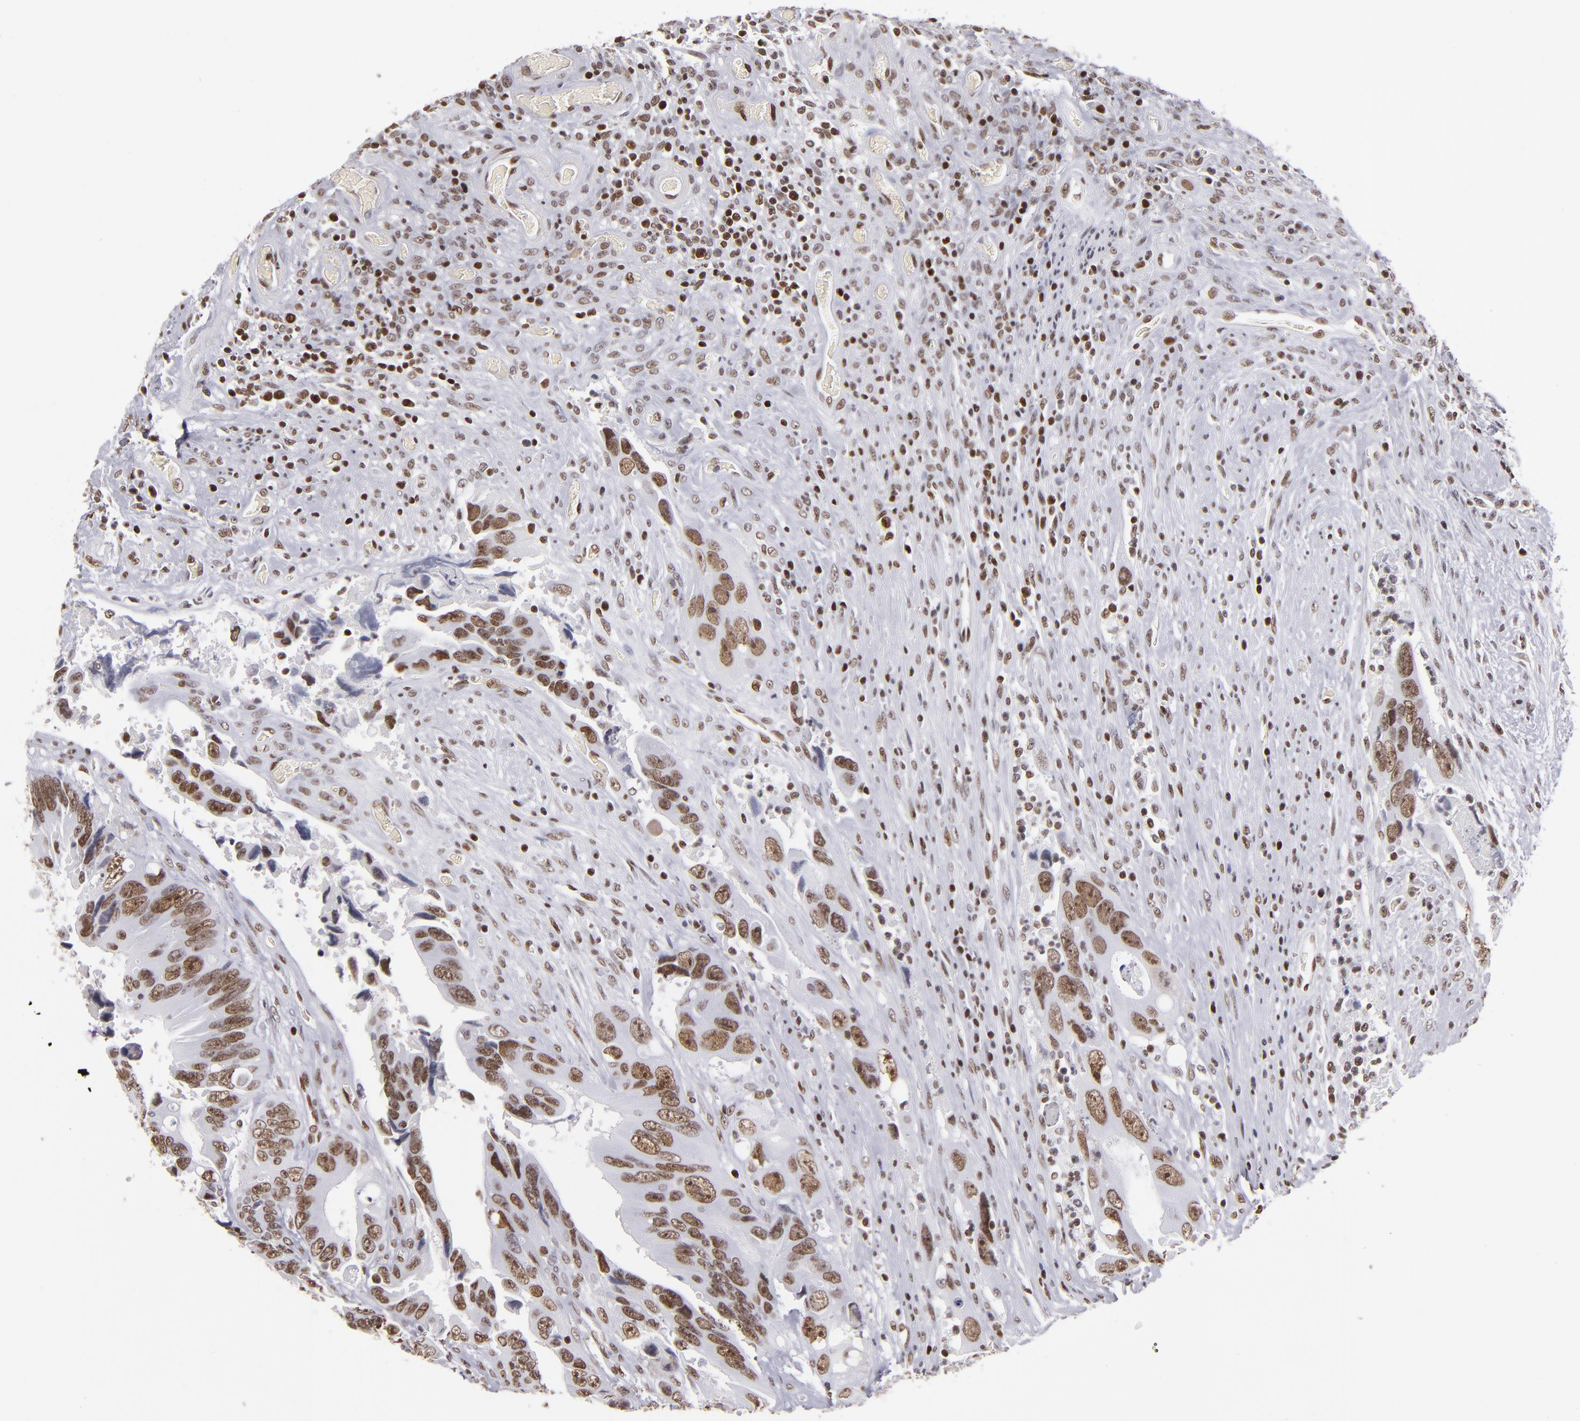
{"staining": {"intensity": "moderate", "quantity": ">75%", "location": "nuclear"}, "tissue": "colorectal cancer", "cell_type": "Tumor cells", "image_type": "cancer", "snomed": [{"axis": "morphology", "description": "Adenocarcinoma, NOS"}, {"axis": "topography", "description": "Rectum"}], "caption": "Moderate nuclear positivity is appreciated in about >75% of tumor cells in colorectal cancer (adenocarcinoma).", "gene": "TERF2", "patient": {"sex": "male", "age": 70}}